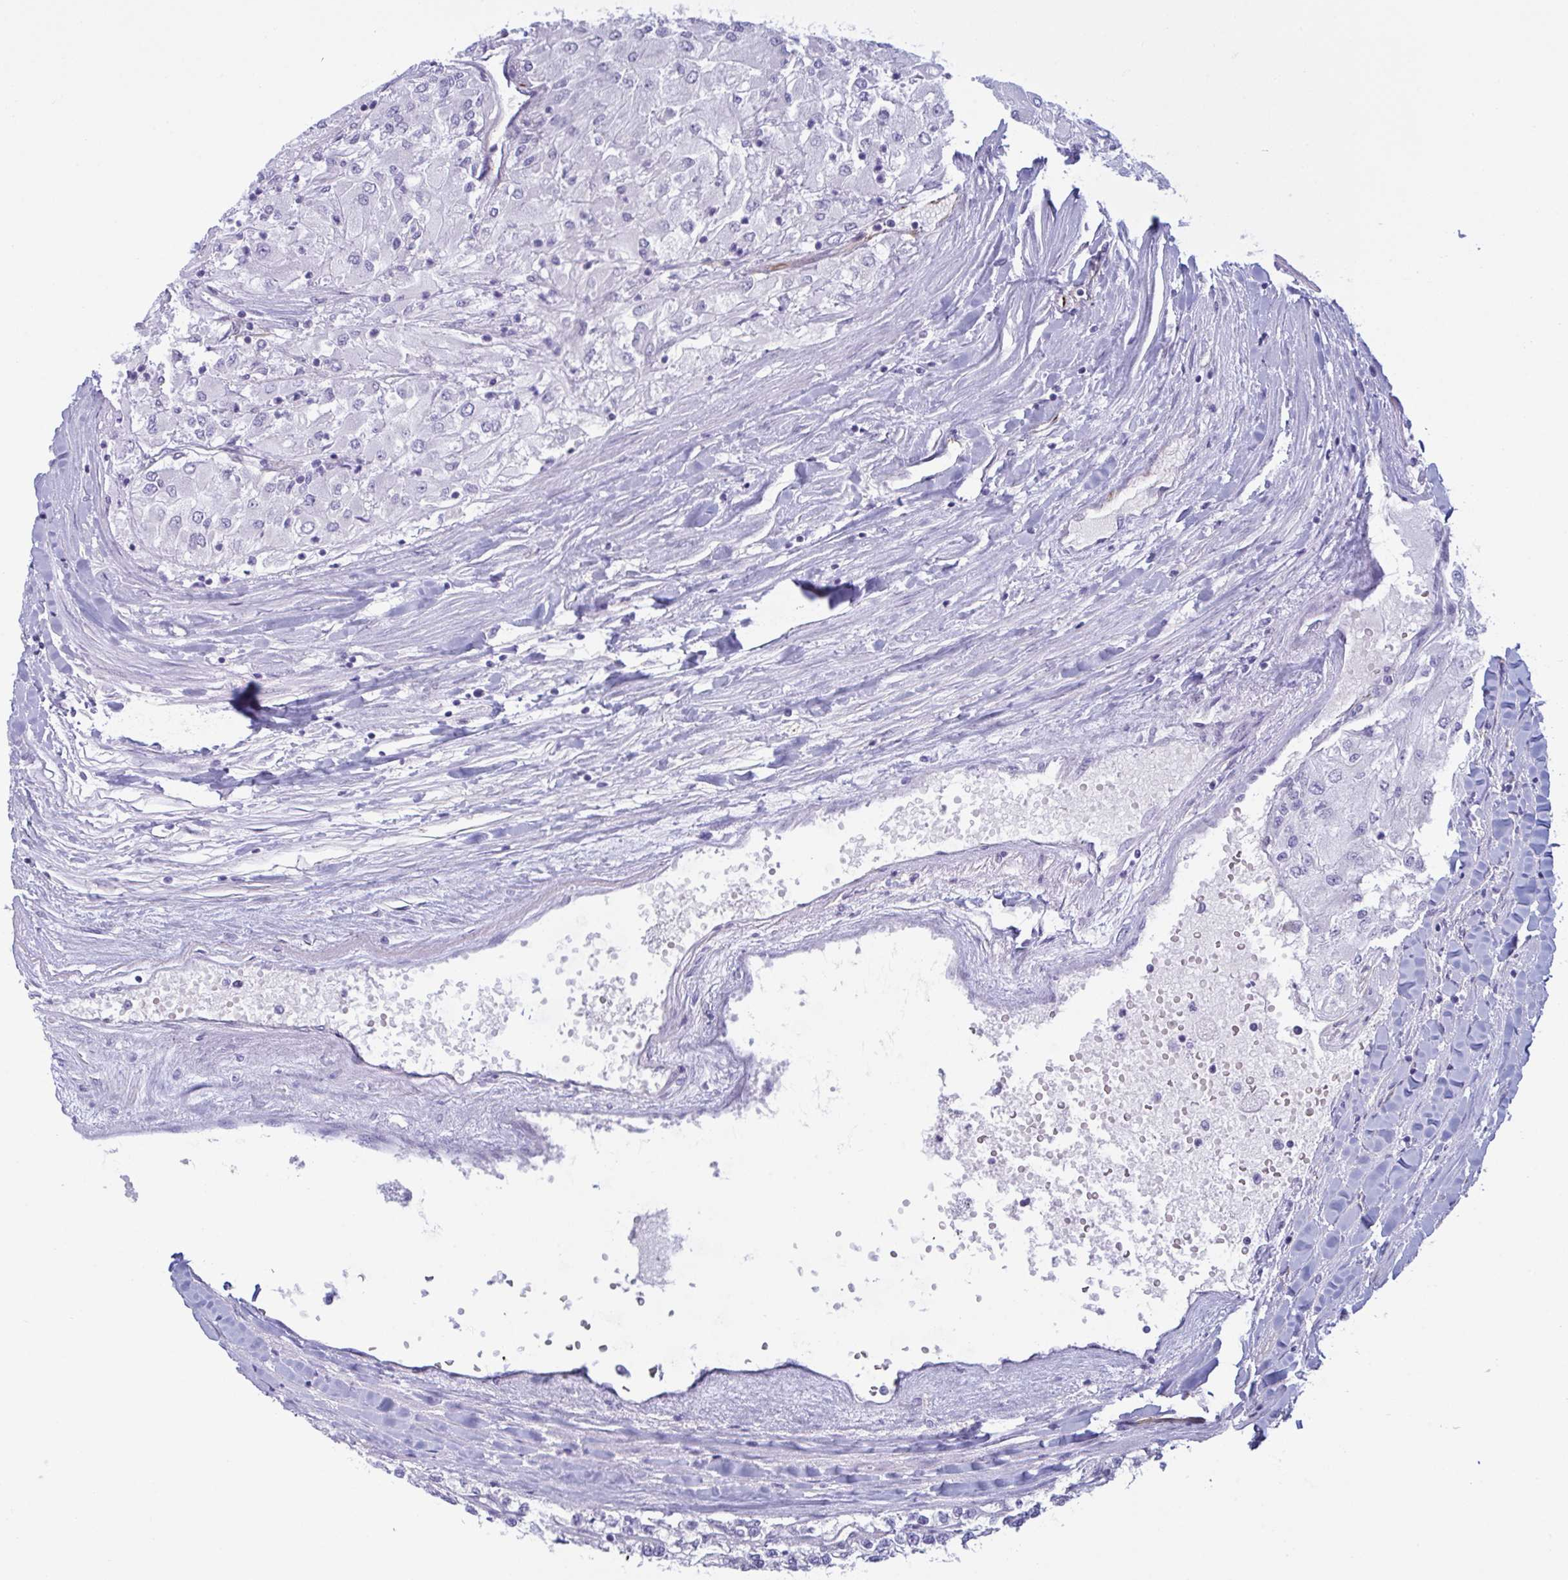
{"staining": {"intensity": "negative", "quantity": "none", "location": "none"}, "tissue": "renal cancer", "cell_type": "Tumor cells", "image_type": "cancer", "snomed": [{"axis": "morphology", "description": "Adenocarcinoma, NOS"}, {"axis": "topography", "description": "Kidney"}], "caption": "Immunohistochemistry micrograph of neoplastic tissue: human adenocarcinoma (renal) stained with DAB demonstrates no significant protein staining in tumor cells.", "gene": "PRRT4", "patient": {"sex": "male", "age": 80}}